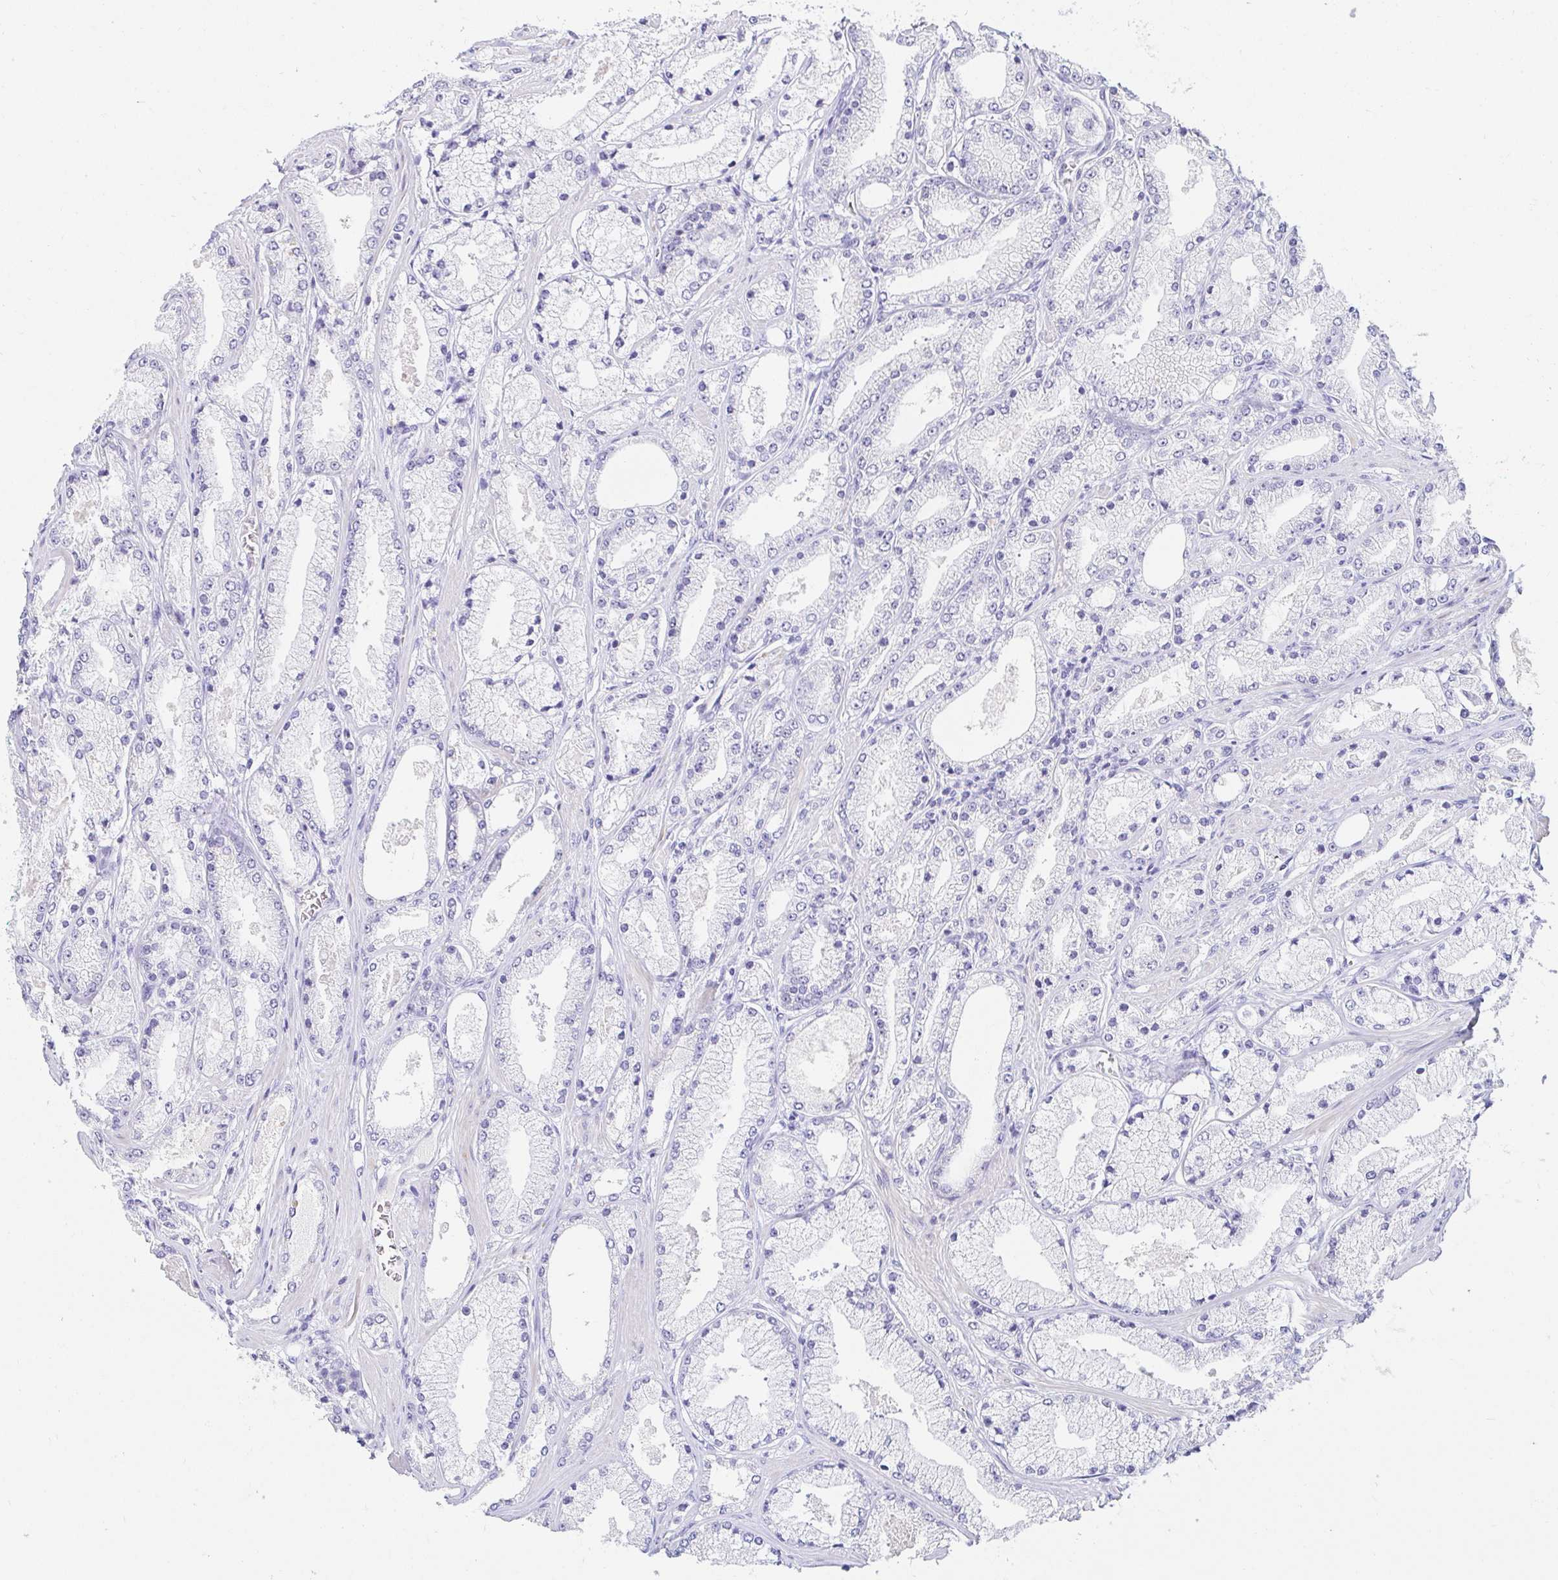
{"staining": {"intensity": "negative", "quantity": "none", "location": "none"}, "tissue": "prostate cancer", "cell_type": "Tumor cells", "image_type": "cancer", "snomed": [{"axis": "morphology", "description": "Adenocarcinoma, High grade"}, {"axis": "topography", "description": "Prostate"}], "caption": "DAB (3,3'-diaminobenzidine) immunohistochemical staining of prostate cancer demonstrates no significant staining in tumor cells.", "gene": "C4orf17", "patient": {"sex": "male", "age": 63}}